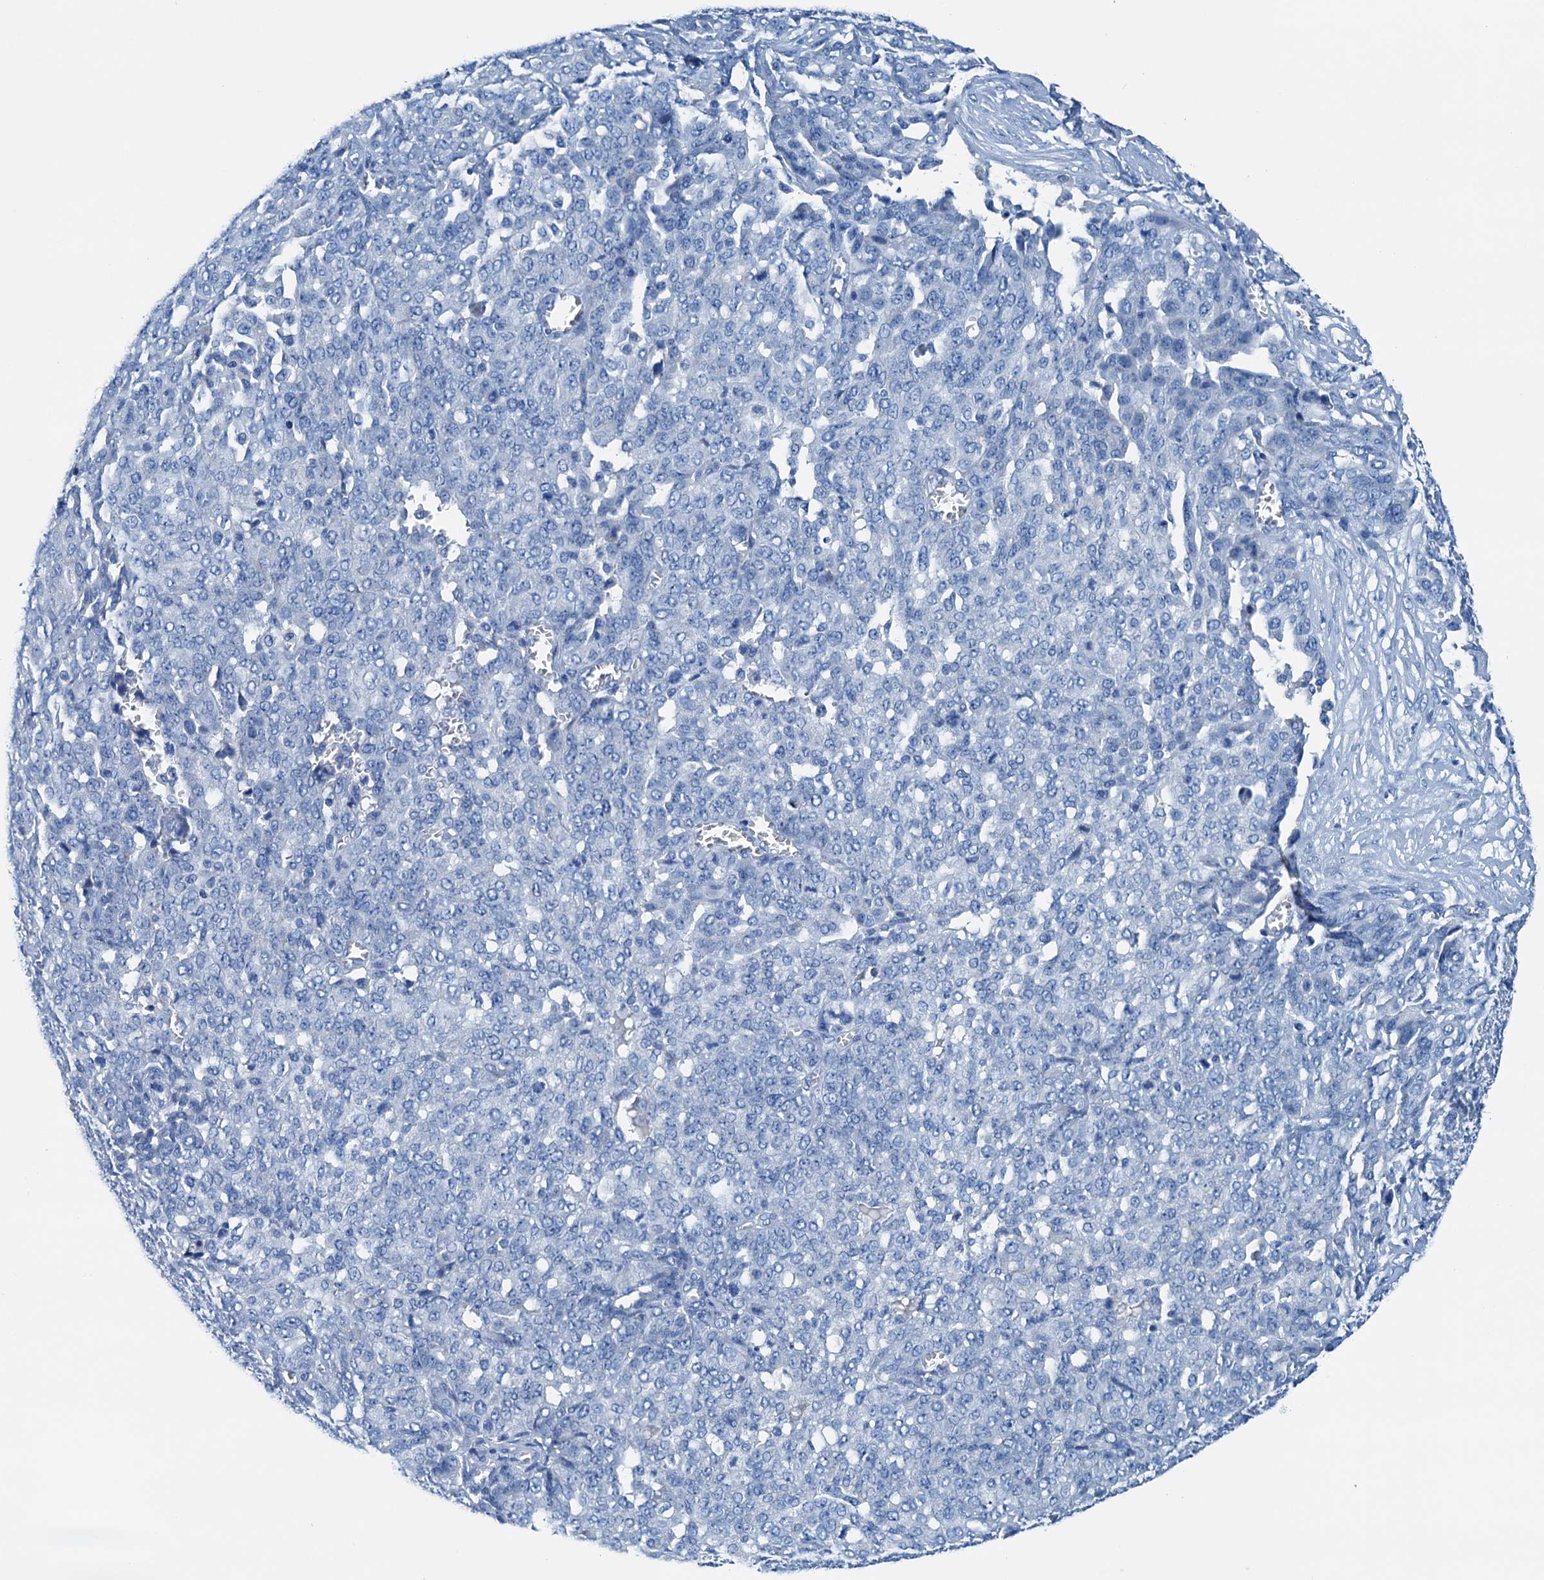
{"staining": {"intensity": "negative", "quantity": "none", "location": "none"}, "tissue": "ovarian cancer", "cell_type": "Tumor cells", "image_type": "cancer", "snomed": [{"axis": "morphology", "description": "Cystadenocarcinoma, serous, NOS"}, {"axis": "topography", "description": "Soft tissue"}, {"axis": "topography", "description": "Ovary"}], "caption": "An immunohistochemistry (IHC) photomicrograph of serous cystadenocarcinoma (ovarian) is shown. There is no staining in tumor cells of serous cystadenocarcinoma (ovarian).", "gene": "C1QTNF4", "patient": {"sex": "female", "age": 57}}